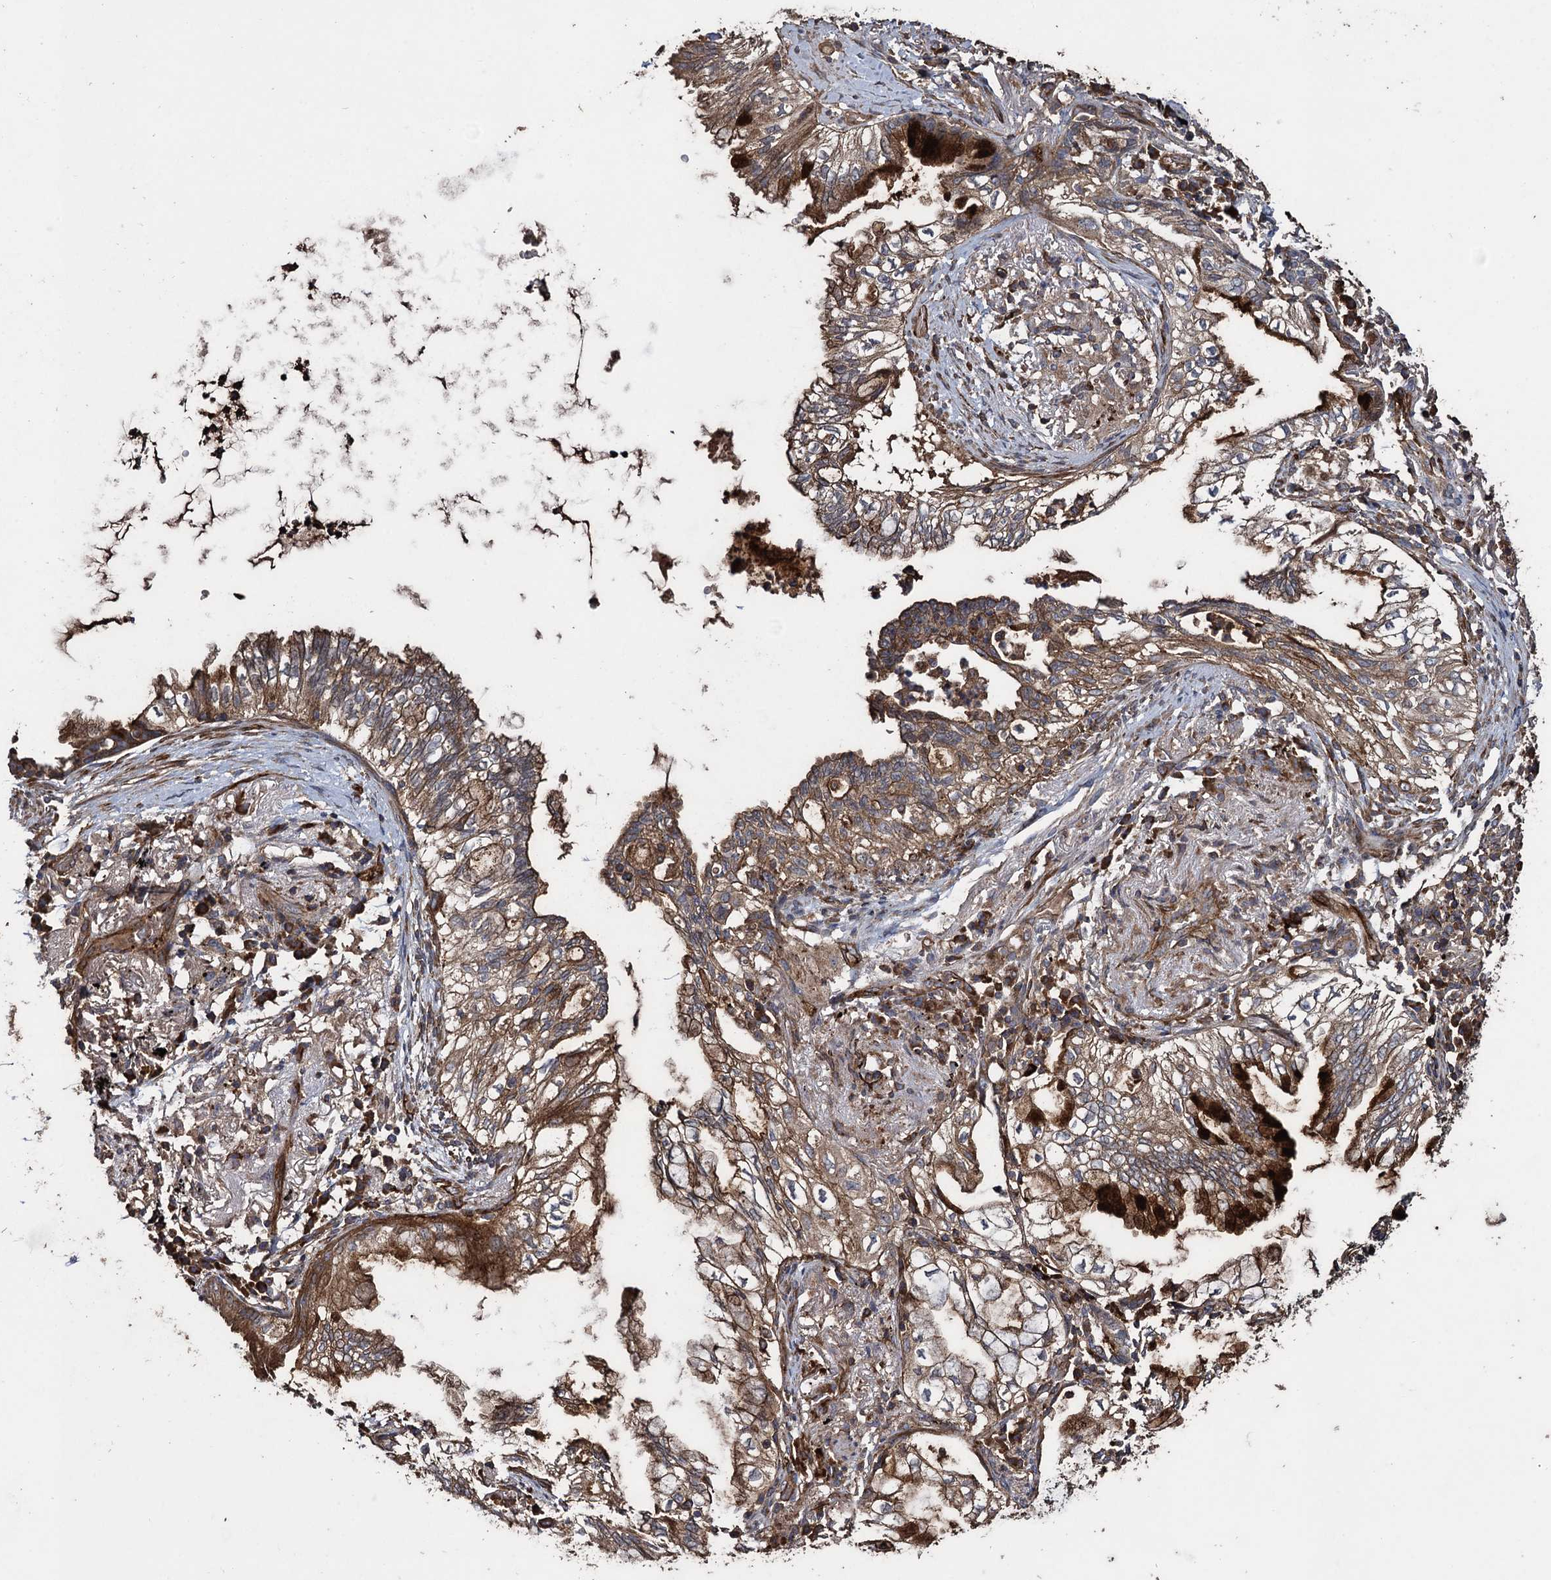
{"staining": {"intensity": "moderate", "quantity": ">75%", "location": "cytoplasmic/membranous"}, "tissue": "lung cancer", "cell_type": "Tumor cells", "image_type": "cancer", "snomed": [{"axis": "morphology", "description": "Adenocarcinoma, NOS"}, {"axis": "topography", "description": "Lung"}], "caption": "Human lung cancer stained with a protein marker reveals moderate staining in tumor cells.", "gene": "TXNDC11", "patient": {"sex": "female", "age": 70}}